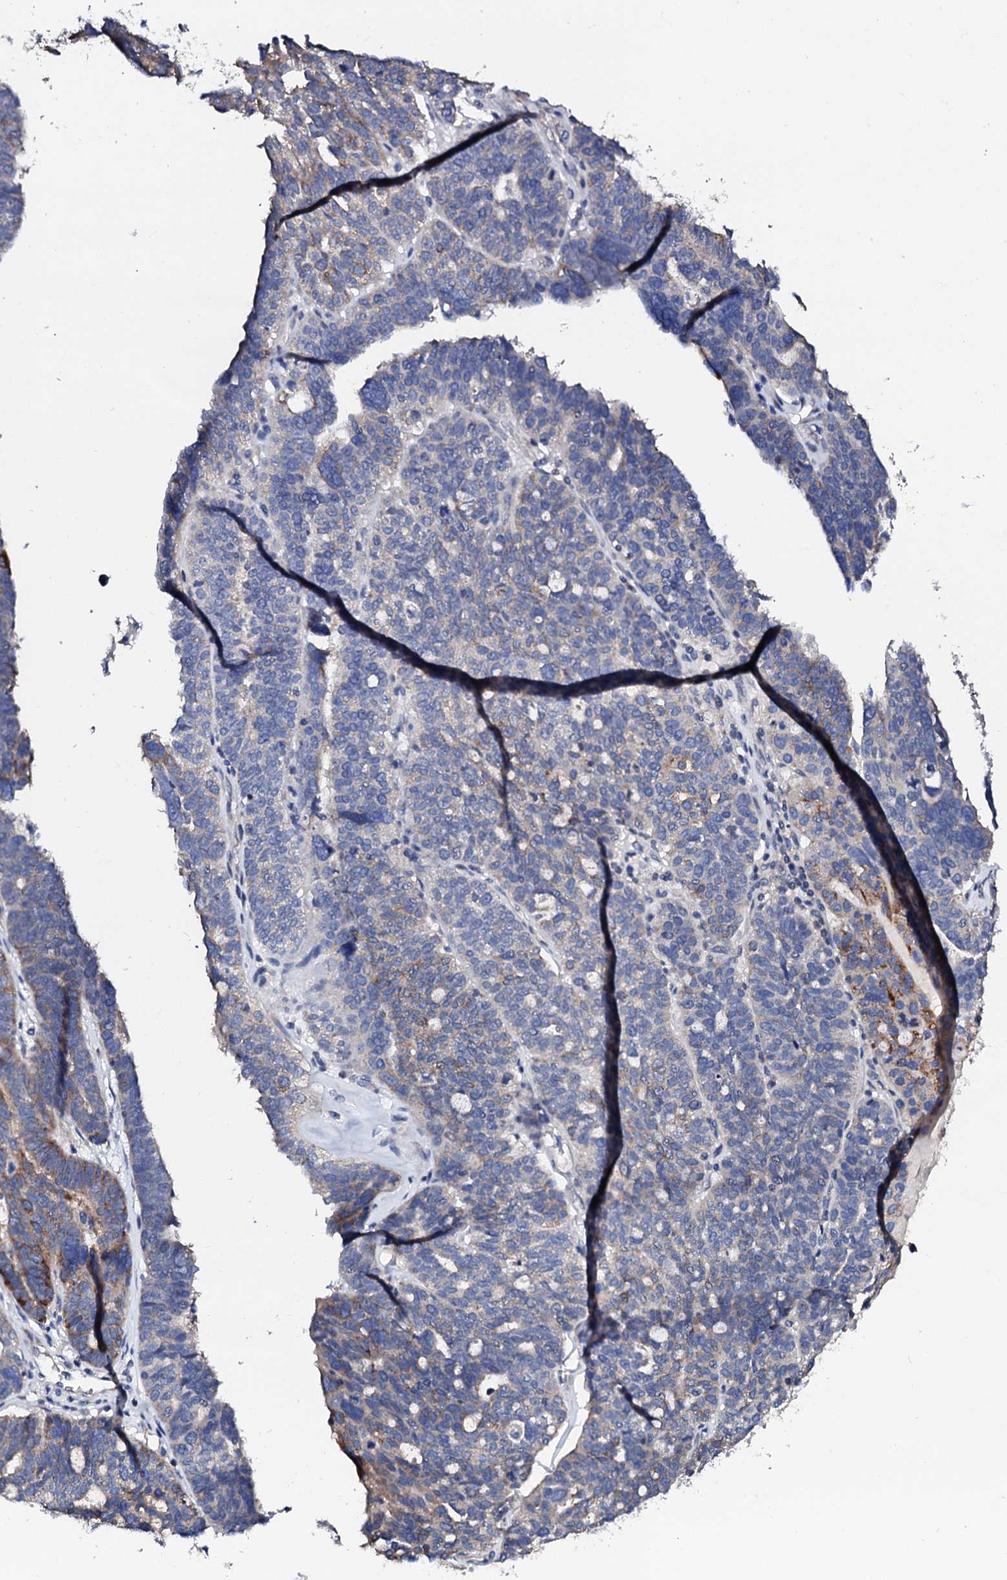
{"staining": {"intensity": "moderate", "quantity": "<25%", "location": "cytoplasmic/membranous"}, "tissue": "ovarian cancer", "cell_type": "Tumor cells", "image_type": "cancer", "snomed": [{"axis": "morphology", "description": "Cystadenocarcinoma, serous, NOS"}, {"axis": "topography", "description": "Ovary"}], "caption": "A micrograph showing moderate cytoplasmic/membranous staining in about <25% of tumor cells in ovarian cancer (serous cystadenocarcinoma), as visualized by brown immunohistochemical staining.", "gene": "NUP58", "patient": {"sex": "female", "age": 59}}